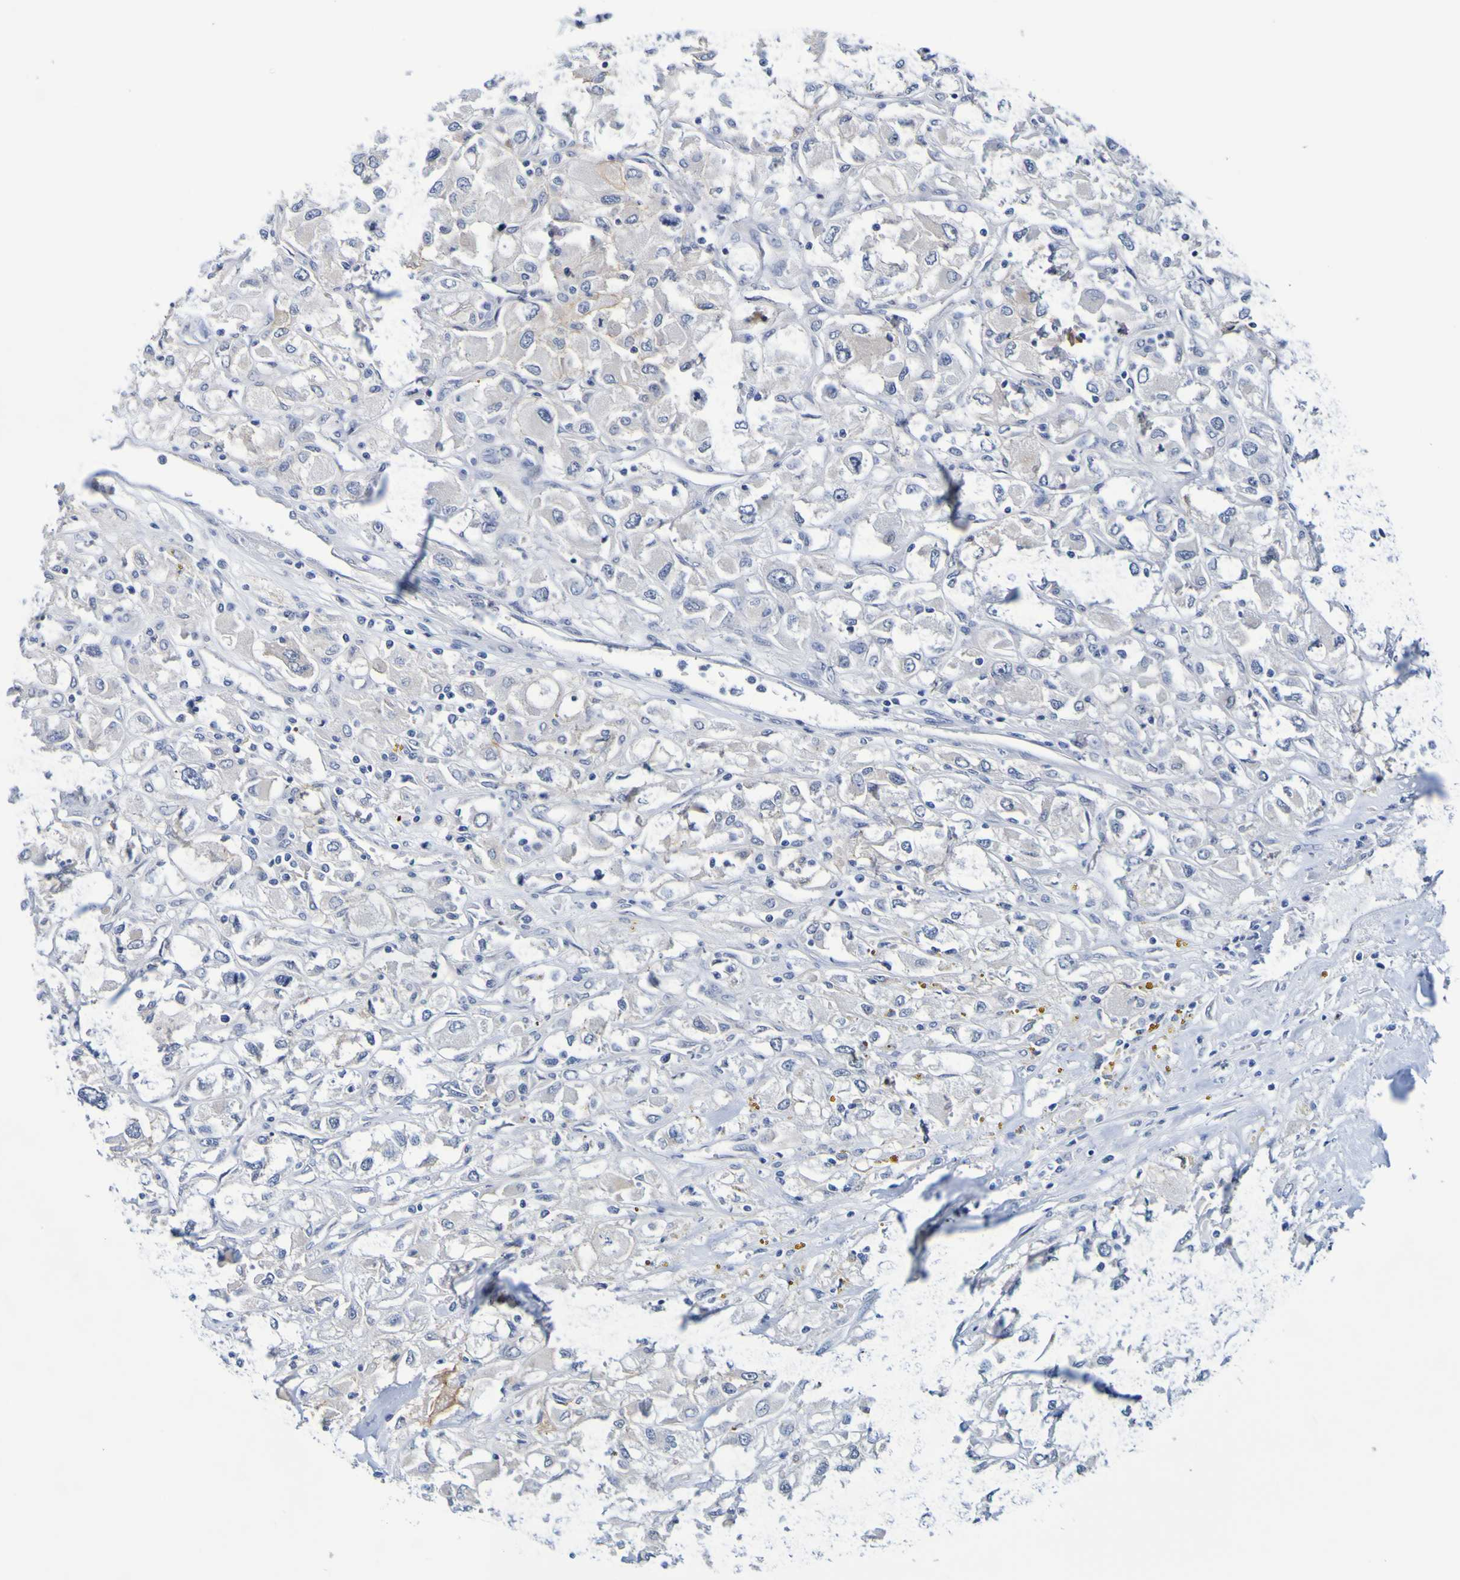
{"staining": {"intensity": "negative", "quantity": "none", "location": "none"}, "tissue": "renal cancer", "cell_type": "Tumor cells", "image_type": "cancer", "snomed": [{"axis": "morphology", "description": "Adenocarcinoma, NOS"}, {"axis": "topography", "description": "Kidney"}], "caption": "Human renal adenocarcinoma stained for a protein using immunohistochemistry shows no positivity in tumor cells.", "gene": "VMA21", "patient": {"sex": "female", "age": 52}}